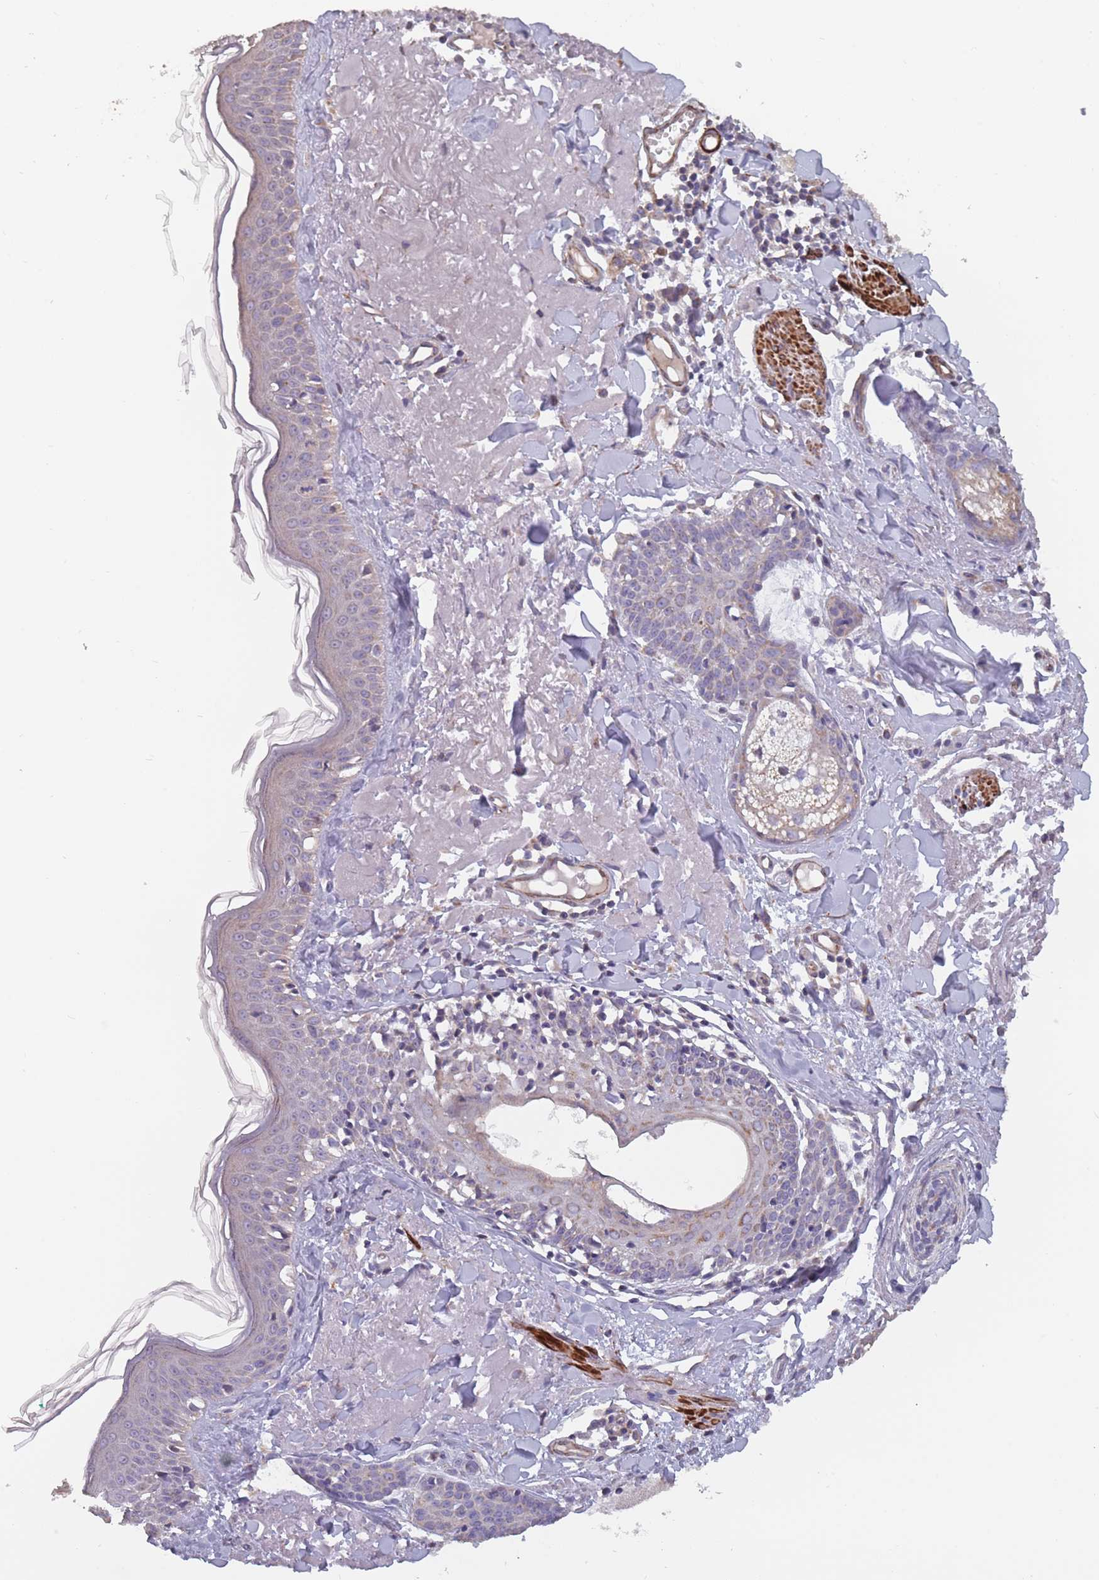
{"staining": {"intensity": "negative", "quantity": "none", "location": "none"}, "tissue": "skin", "cell_type": "Fibroblasts", "image_type": "normal", "snomed": [{"axis": "morphology", "description": "Normal tissue, NOS"}, {"axis": "morphology", "description": "Malignant melanoma, NOS"}, {"axis": "topography", "description": "Skin"}], "caption": "Photomicrograph shows no significant protein positivity in fibroblasts of benign skin.", "gene": "TOMM40L", "patient": {"sex": "male", "age": 80}}